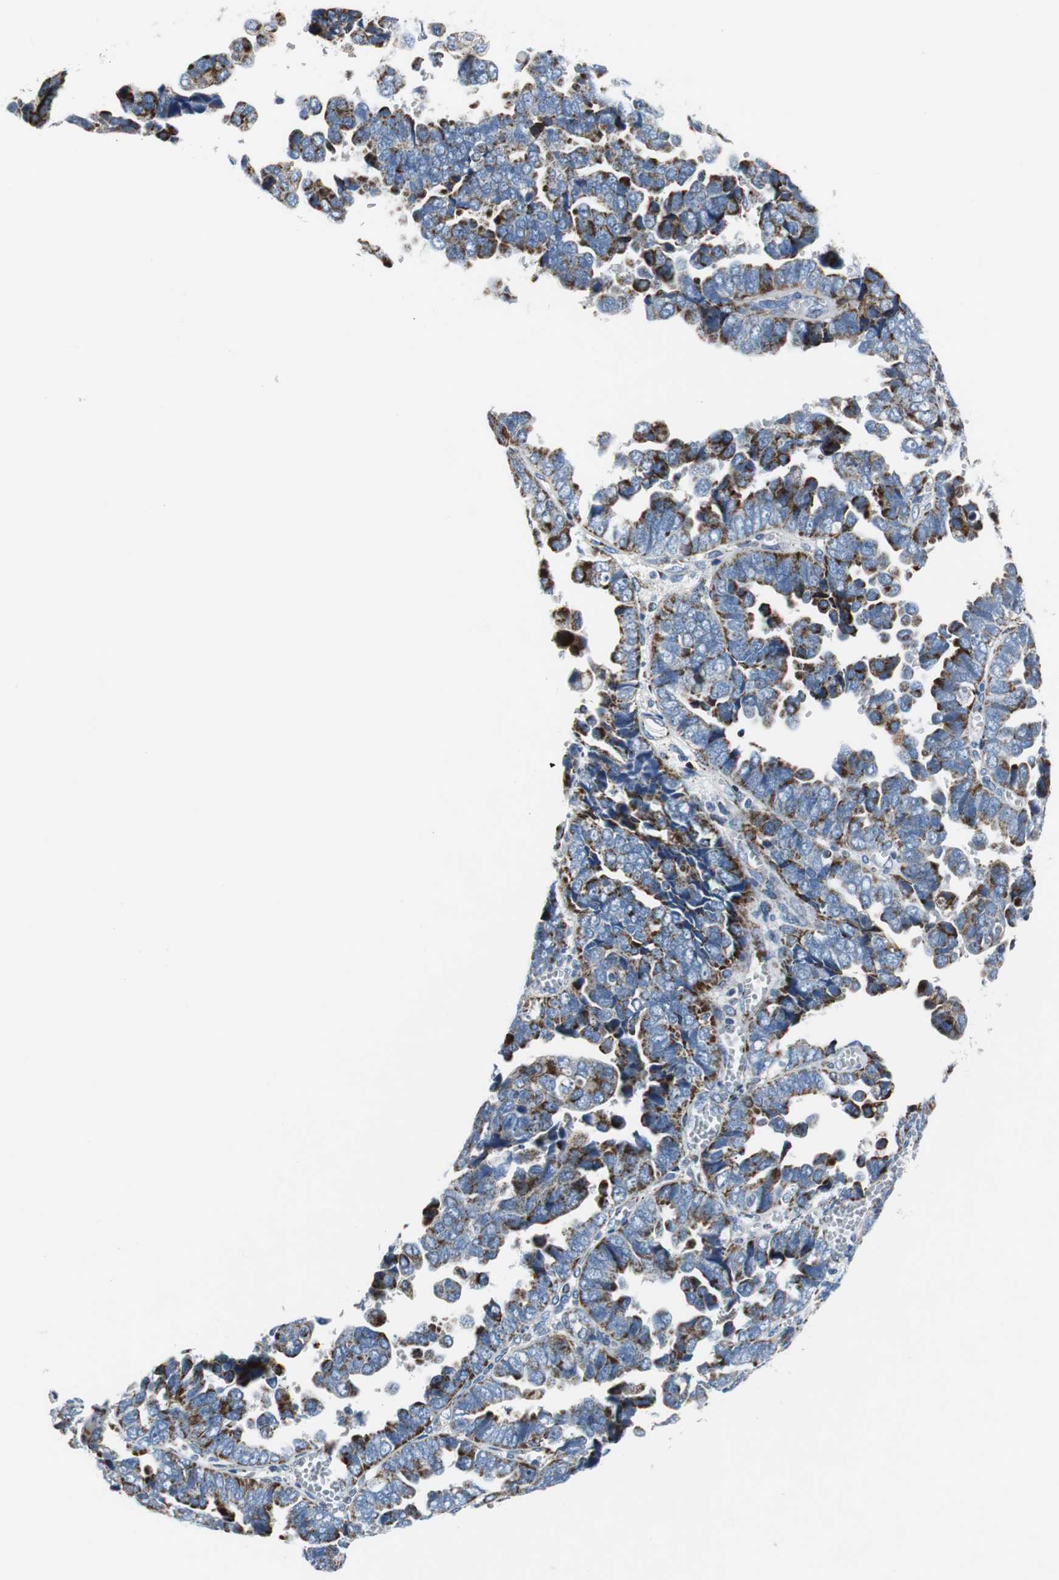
{"staining": {"intensity": "strong", "quantity": "25%-75%", "location": "cytoplasmic/membranous"}, "tissue": "endometrial cancer", "cell_type": "Tumor cells", "image_type": "cancer", "snomed": [{"axis": "morphology", "description": "Adenocarcinoma, NOS"}, {"axis": "topography", "description": "Endometrium"}], "caption": "DAB (3,3'-diaminobenzidine) immunohistochemical staining of endometrial cancer displays strong cytoplasmic/membranous protein positivity in about 25%-75% of tumor cells. (Stains: DAB (3,3'-diaminobenzidine) in brown, nuclei in blue, Microscopy: brightfield microscopy at high magnification).", "gene": "C1QTNF7", "patient": {"sex": "female", "age": 75}}